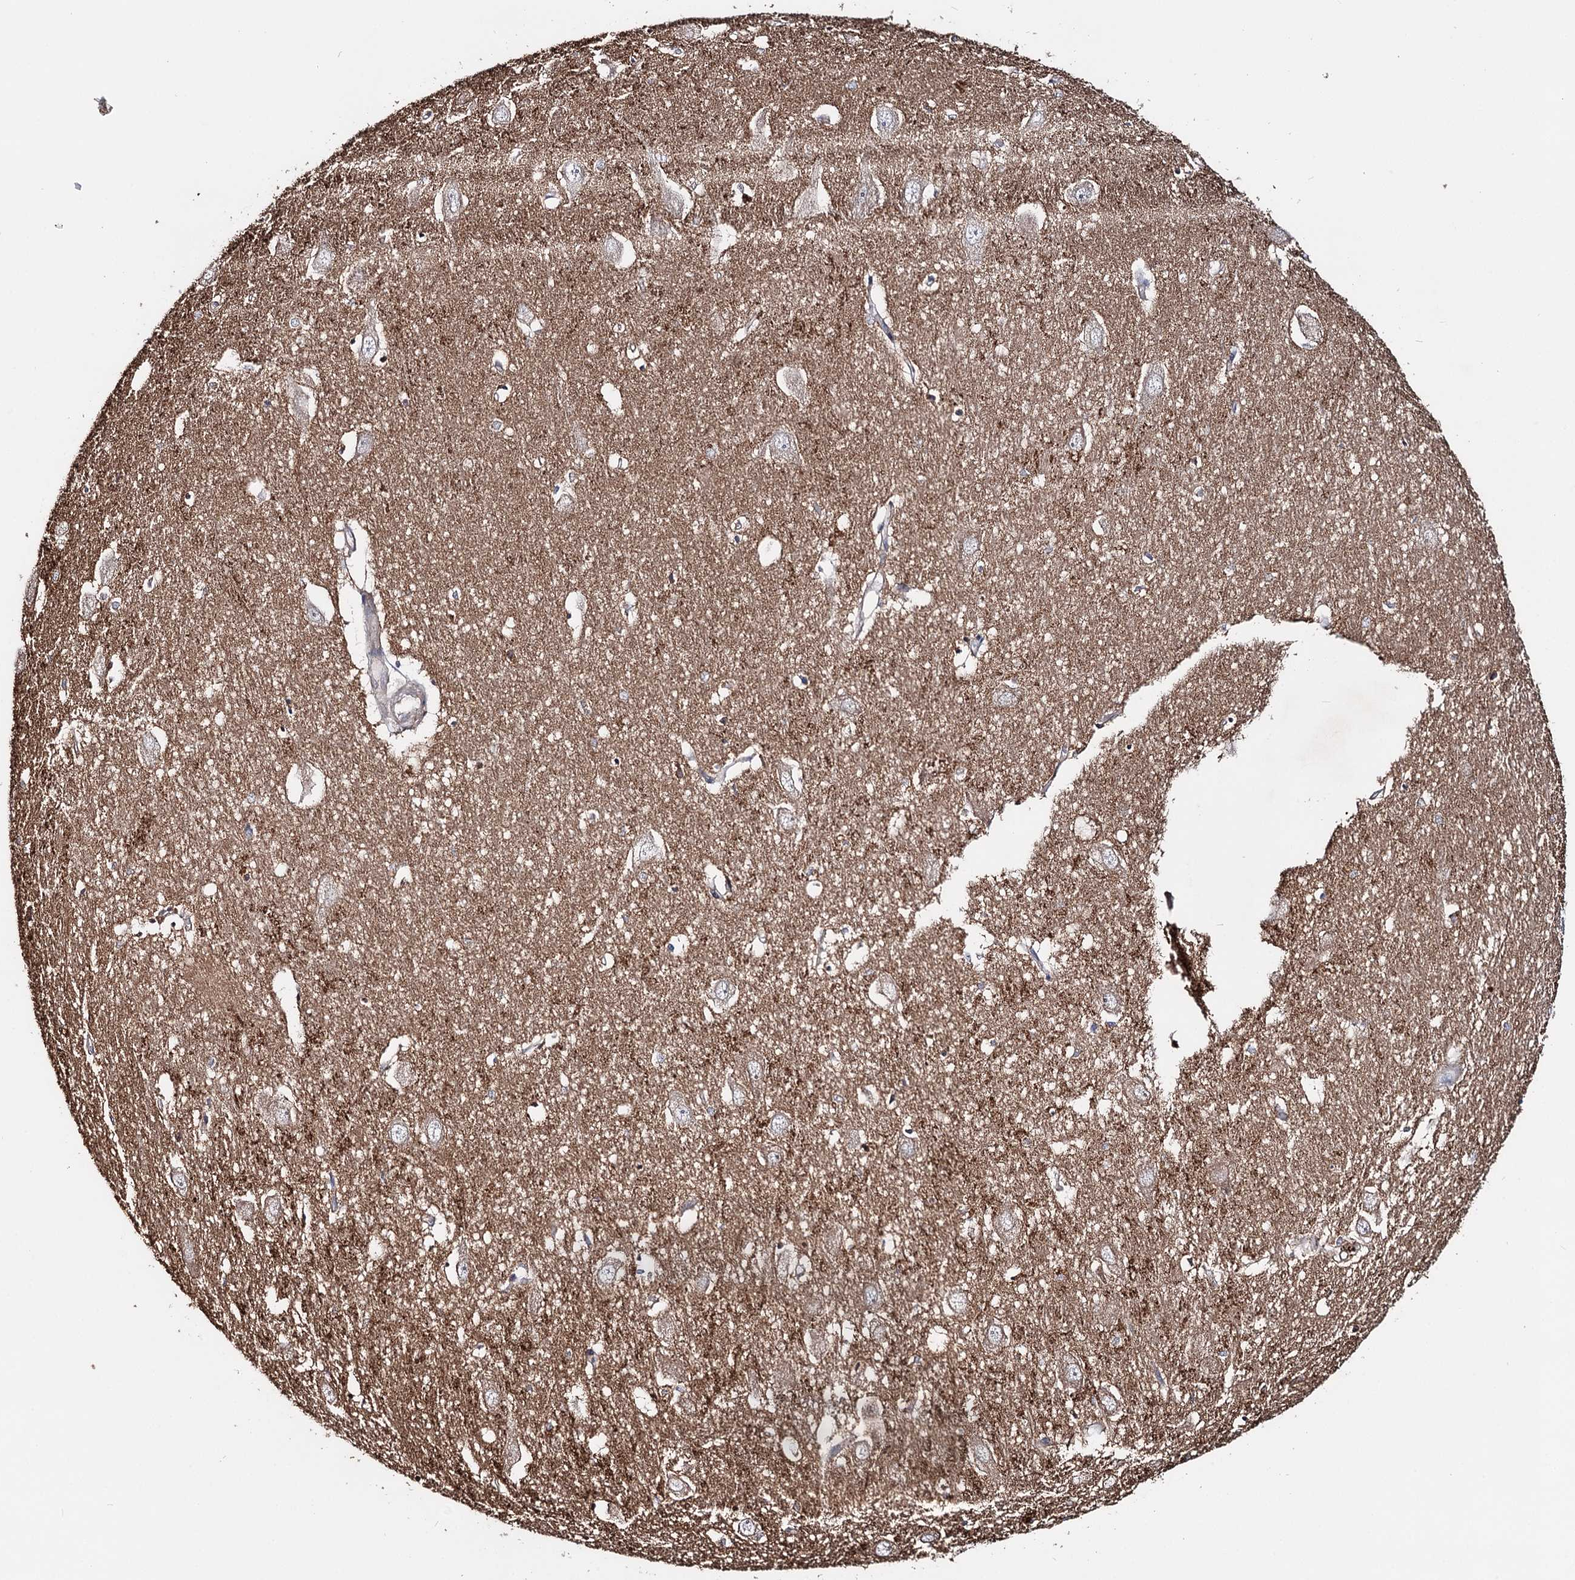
{"staining": {"intensity": "negative", "quantity": "none", "location": "none"}, "tissue": "hippocampus", "cell_type": "Glial cells", "image_type": "normal", "snomed": [{"axis": "morphology", "description": "Normal tissue, NOS"}, {"axis": "topography", "description": "Hippocampus"}], "caption": "Immunohistochemistry (IHC) of benign hippocampus displays no staining in glial cells. (Brightfield microscopy of DAB (3,3'-diaminobenzidine) IHC at high magnification).", "gene": "PTDSS2", "patient": {"sex": "female", "age": 64}}